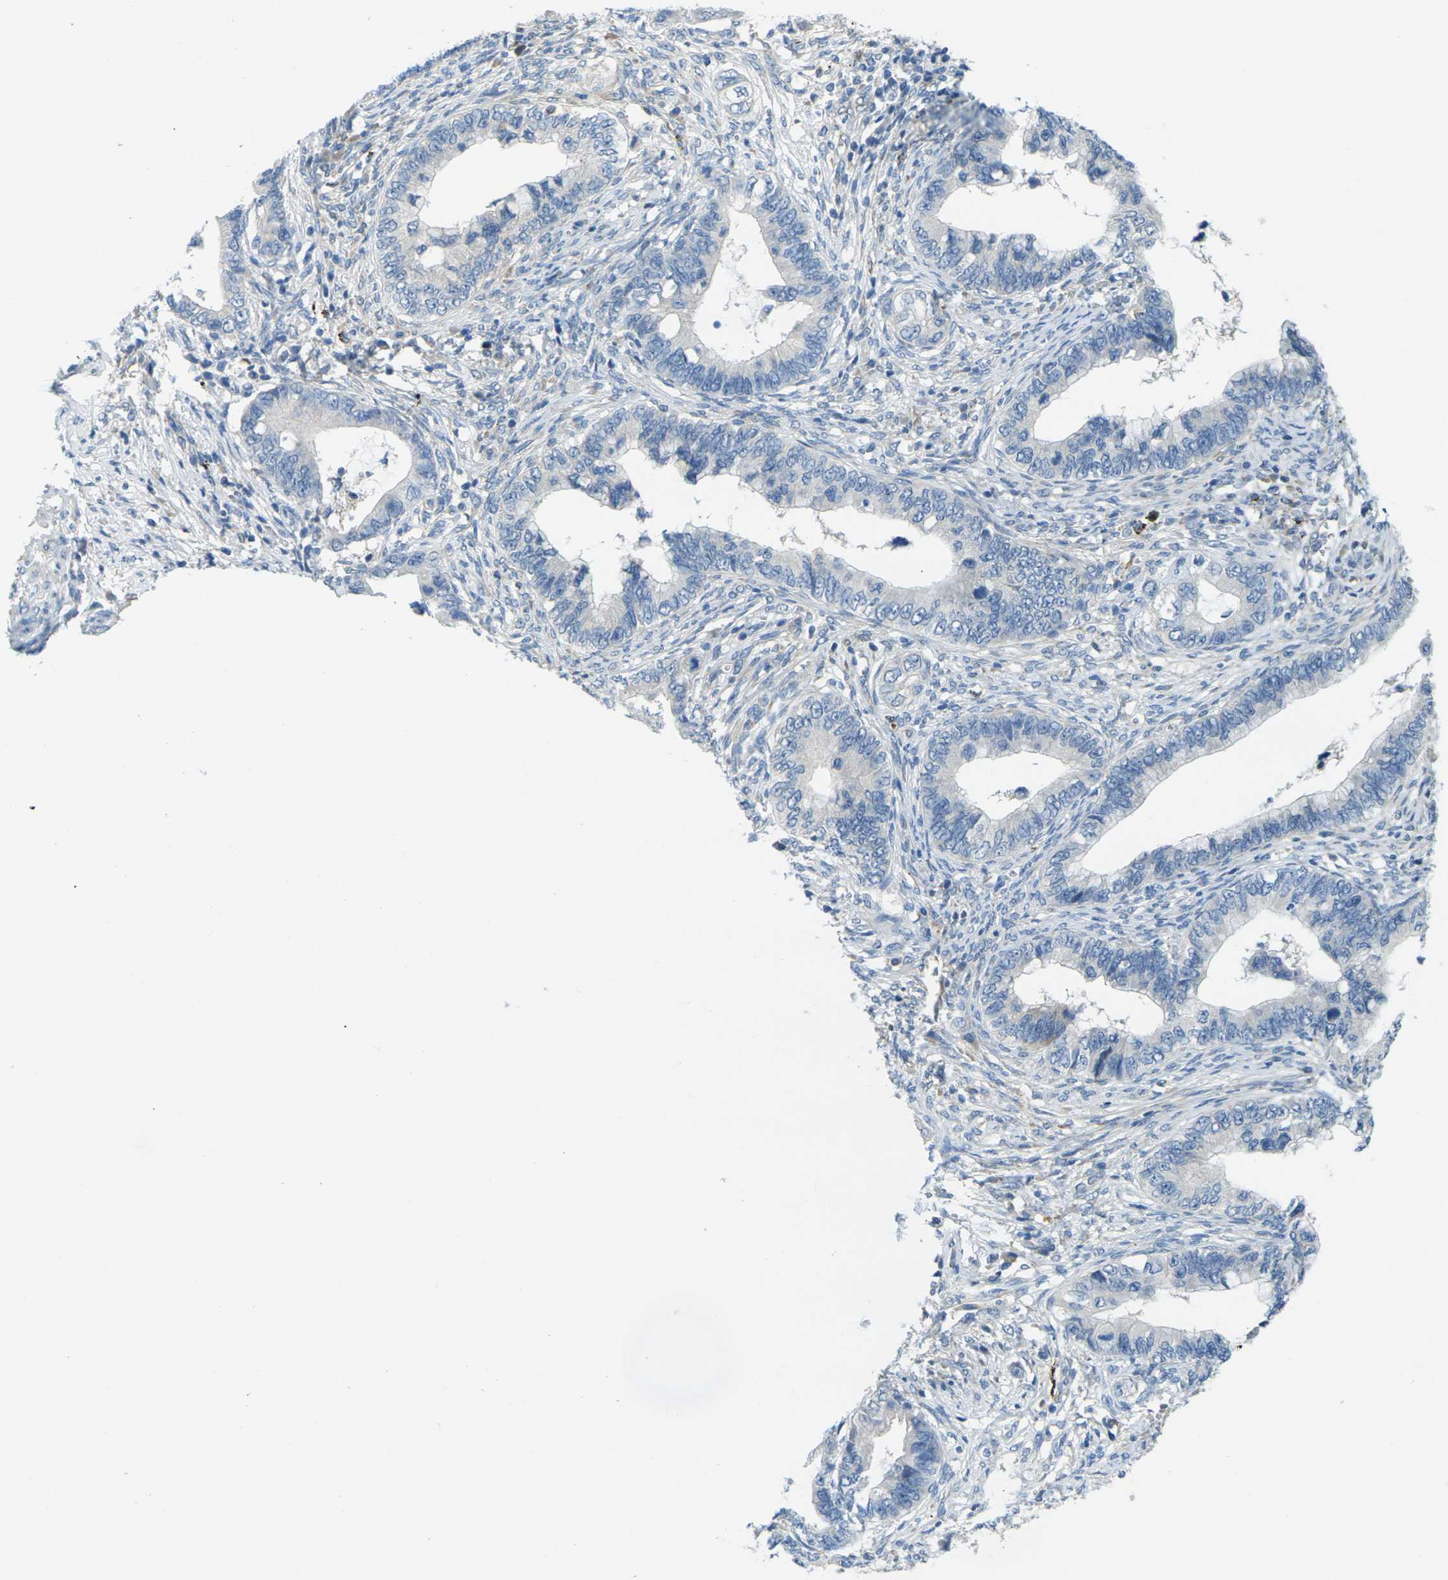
{"staining": {"intensity": "negative", "quantity": "none", "location": "none"}, "tissue": "cervical cancer", "cell_type": "Tumor cells", "image_type": "cancer", "snomed": [{"axis": "morphology", "description": "Adenocarcinoma, NOS"}, {"axis": "topography", "description": "Cervix"}], "caption": "An image of human cervical cancer (adenocarcinoma) is negative for staining in tumor cells.", "gene": "CYP2C8", "patient": {"sex": "female", "age": 44}}